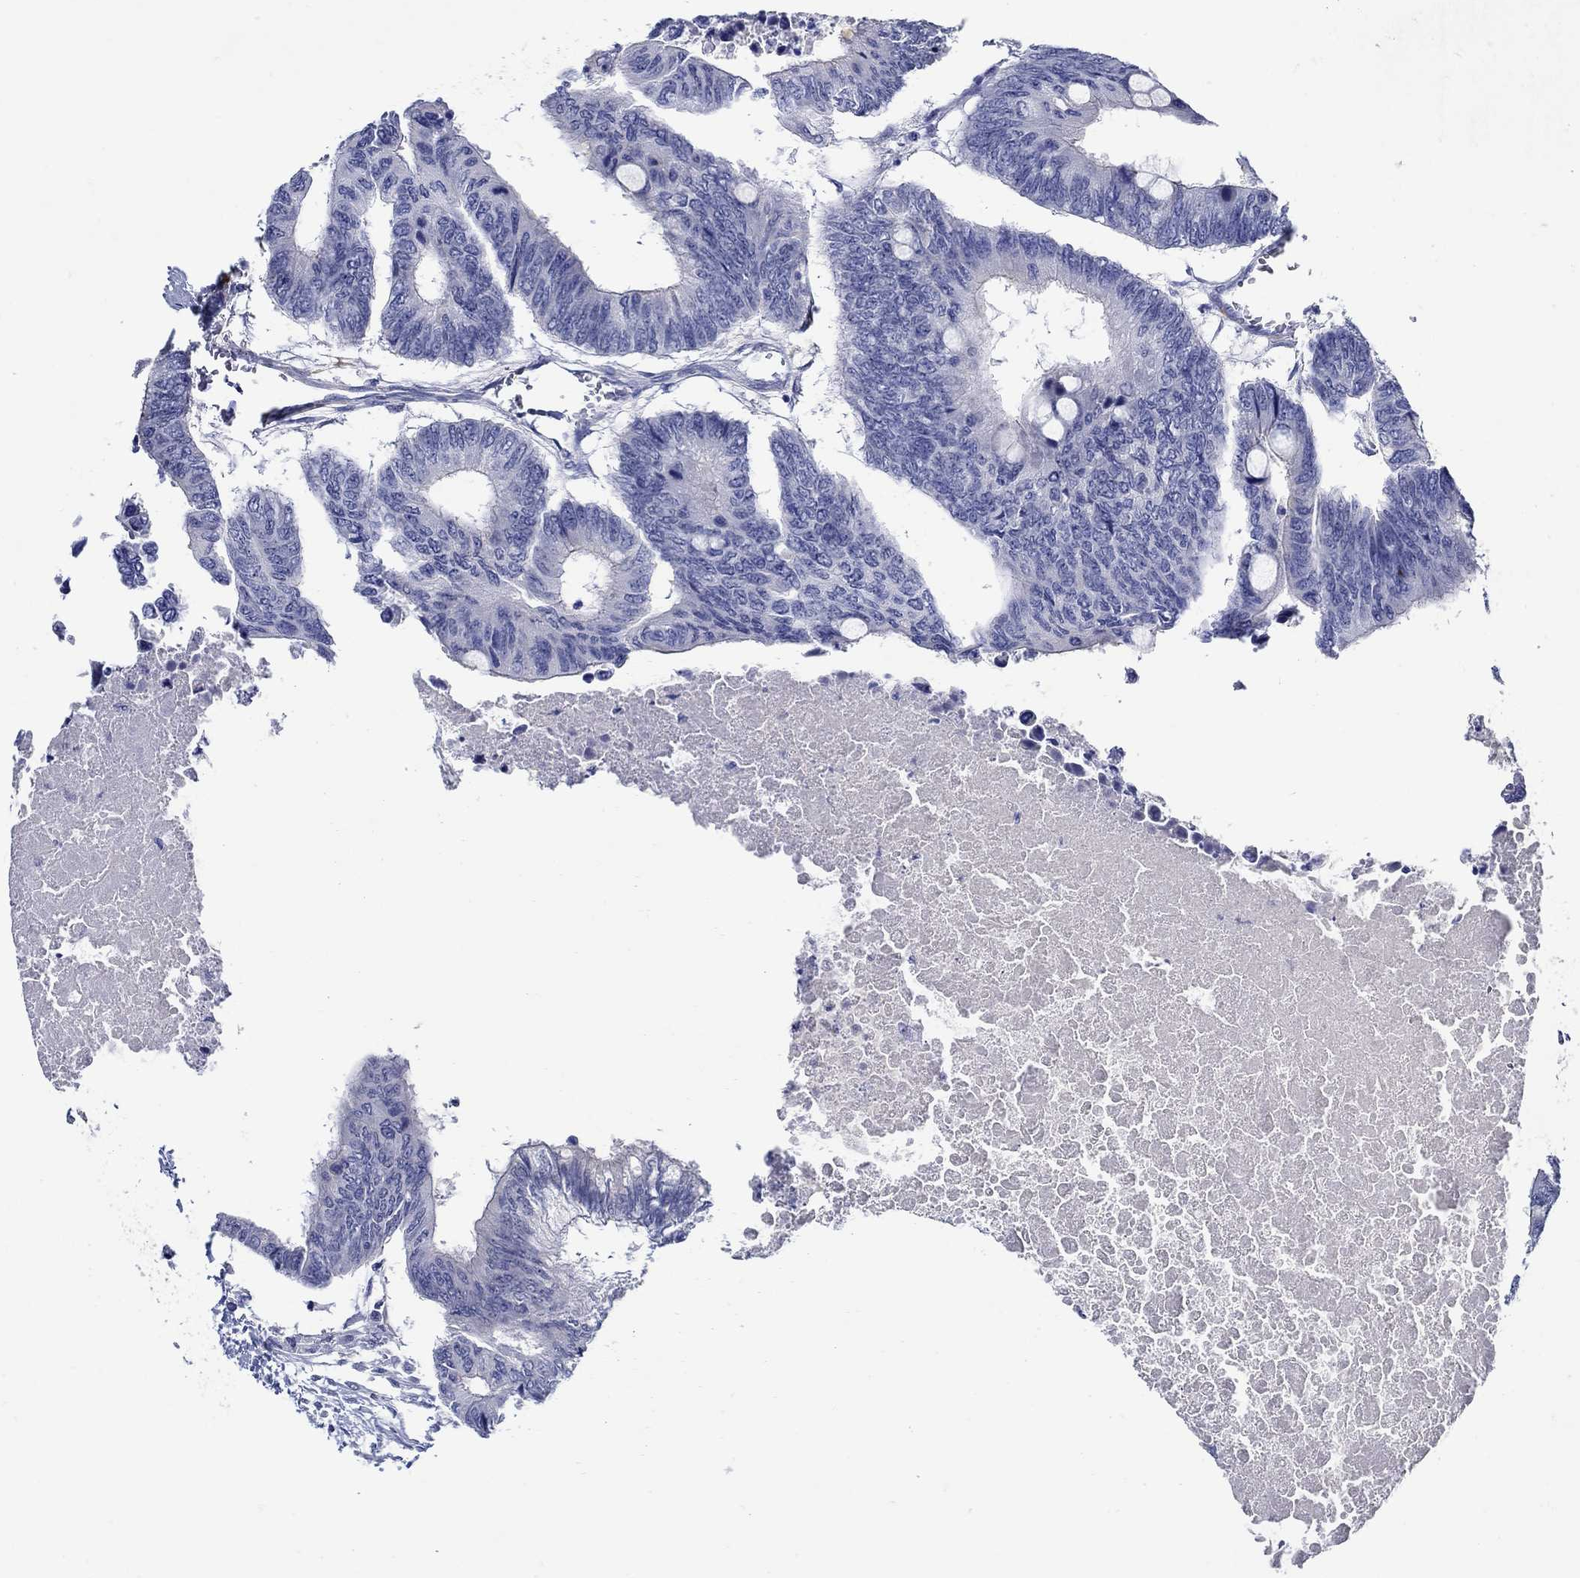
{"staining": {"intensity": "negative", "quantity": "none", "location": "none"}, "tissue": "colorectal cancer", "cell_type": "Tumor cells", "image_type": "cancer", "snomed": [{"axis": "morphology", "description": "Normal tissue, NOS"}, {"axis": "morphology", "description": "Adenocarcinoma, NOS"}, {"axis": "topography", "description": "Rectum"}, {"axis": "topography", "description": "Peripheral nerve tissue"}], "caption": "A high-resolution photomicrograph shows immunohistochemistry (IHC) staining of colorectal cancer (adenocarcinoma), which demonstrates no significant staining in tumor cells.", "gene": "MC2R", "patient": {"sex": "male", "age": 92}}